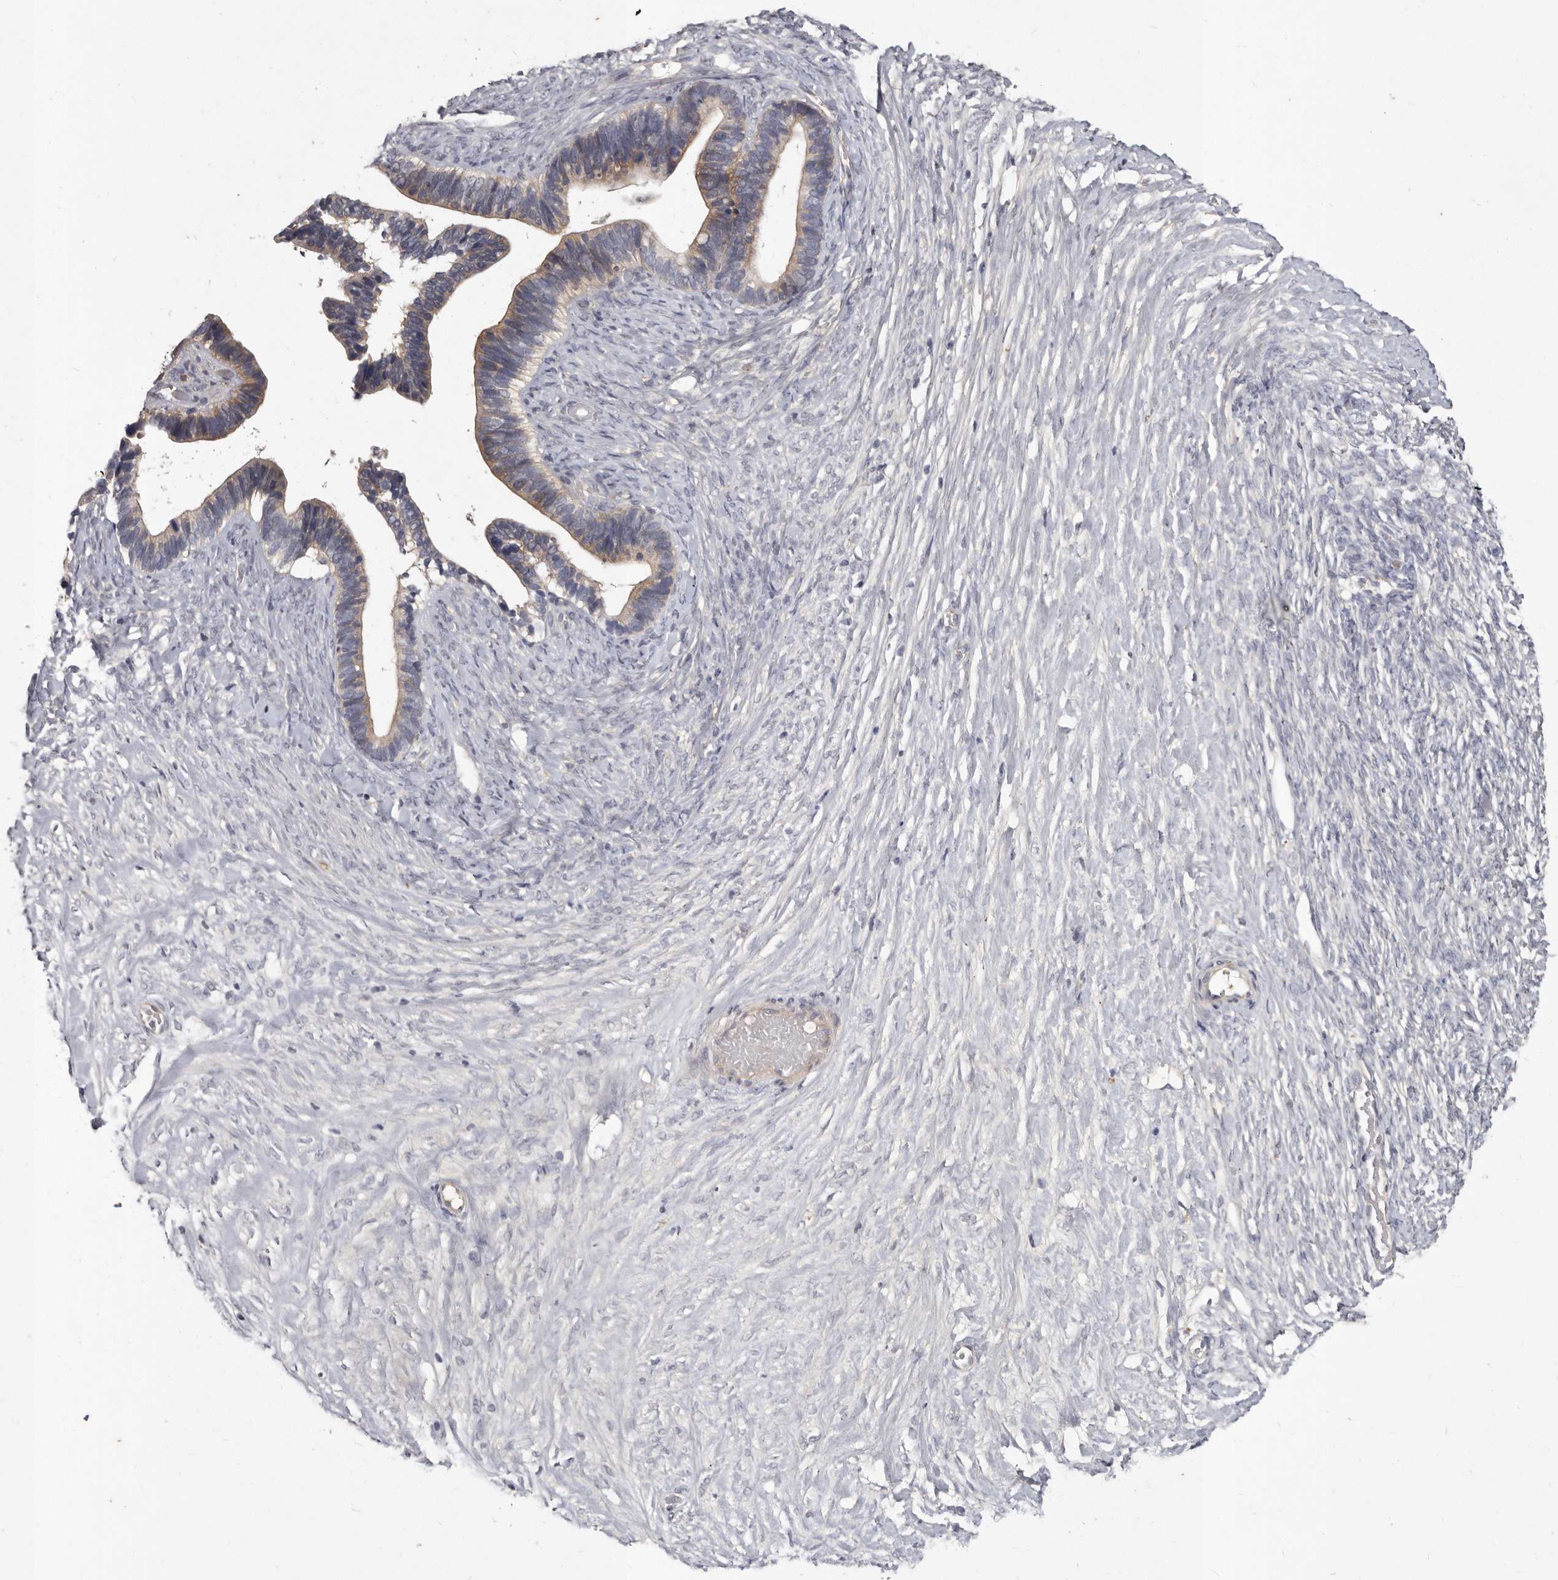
{"staining": {"intensity": "weak", "quantity": "<25%", "location": "cytoplasmic/membranous"}, "tissue": "ovarian cancer", "cell_type": "Tumor cells", "image_type": "cancer", "snomed": [{"axis": "morphology", "description": "Cystadenocarcinoma, serous, NOS"}, {"axis": "topography", "description": "Ovary"}], "caption": "The immunohistochemistry image has no significant positivity in tumor cells of ovarian cancer tissue. The staining is performed using DAB (3,3'-diaminobenzidine) brown chromogen with nuclei counter-stained in using hematoxylin.", "gene": "SLC22A1", "patient": {"sex": "female", "age": 56}}